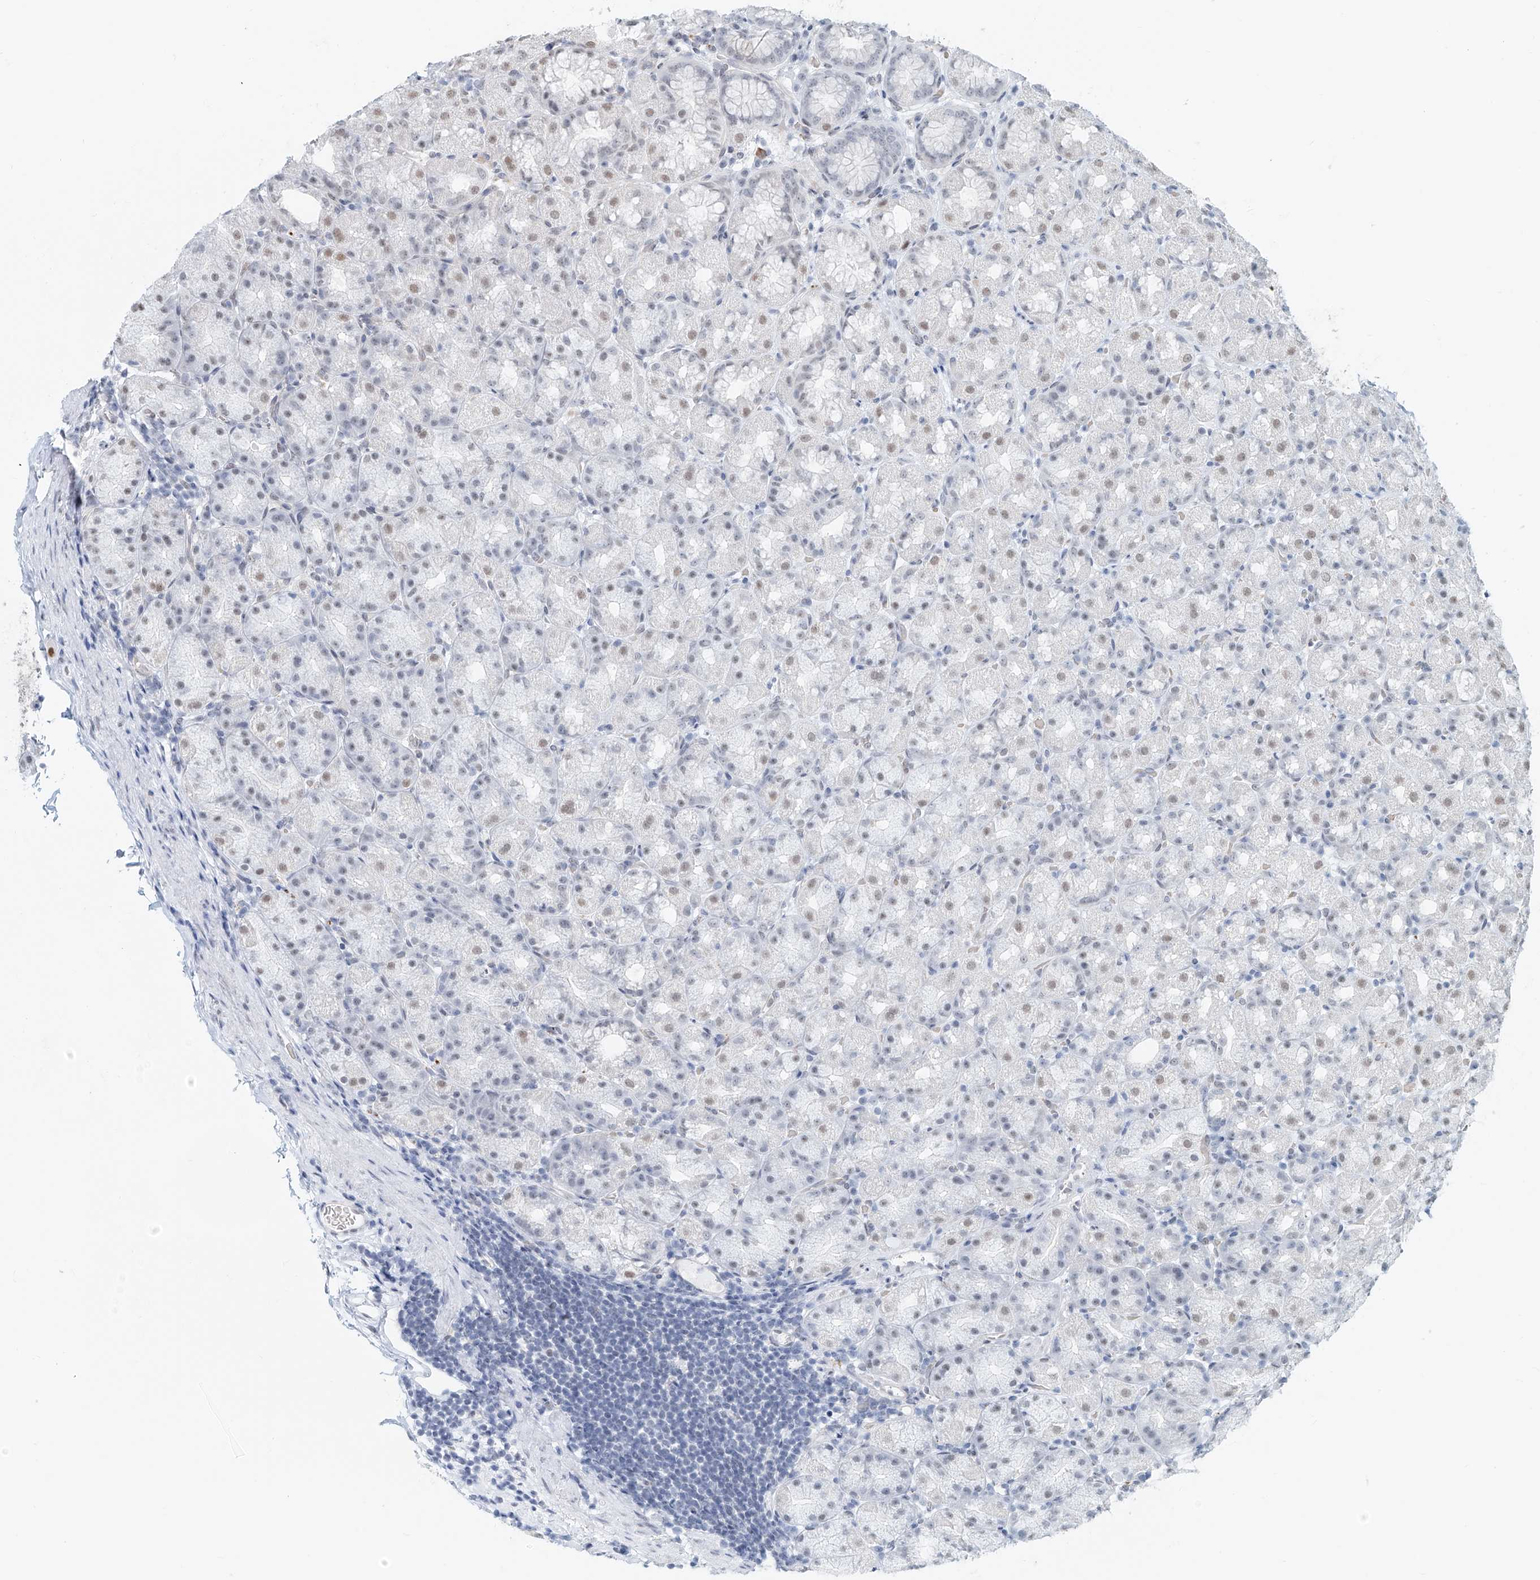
{"staining": {"intensity": "moderate", "quantity": "<25%", "location": "nuclear"}, "tissue": "stomach", "cell_type": "Glandular cells", "image_type": "normal", "snomed": [{"axis": "morphology", "description": "Normal tissue, NOS"}, {"axis": "topography", "description": "Stomach, upper"}], "caption": "Protein expression analysis of unremarkable human stomach reveals moderate nuclear expression in about <25% of glandular cells. Using DAB (3,3'-diaminobenzidine) (brown) and hematoxylin (blue) stains, captured at high magnification using brightfield microscopy.", "gene": "SASH1", "patient": {"sex": "male", "age": 68}}